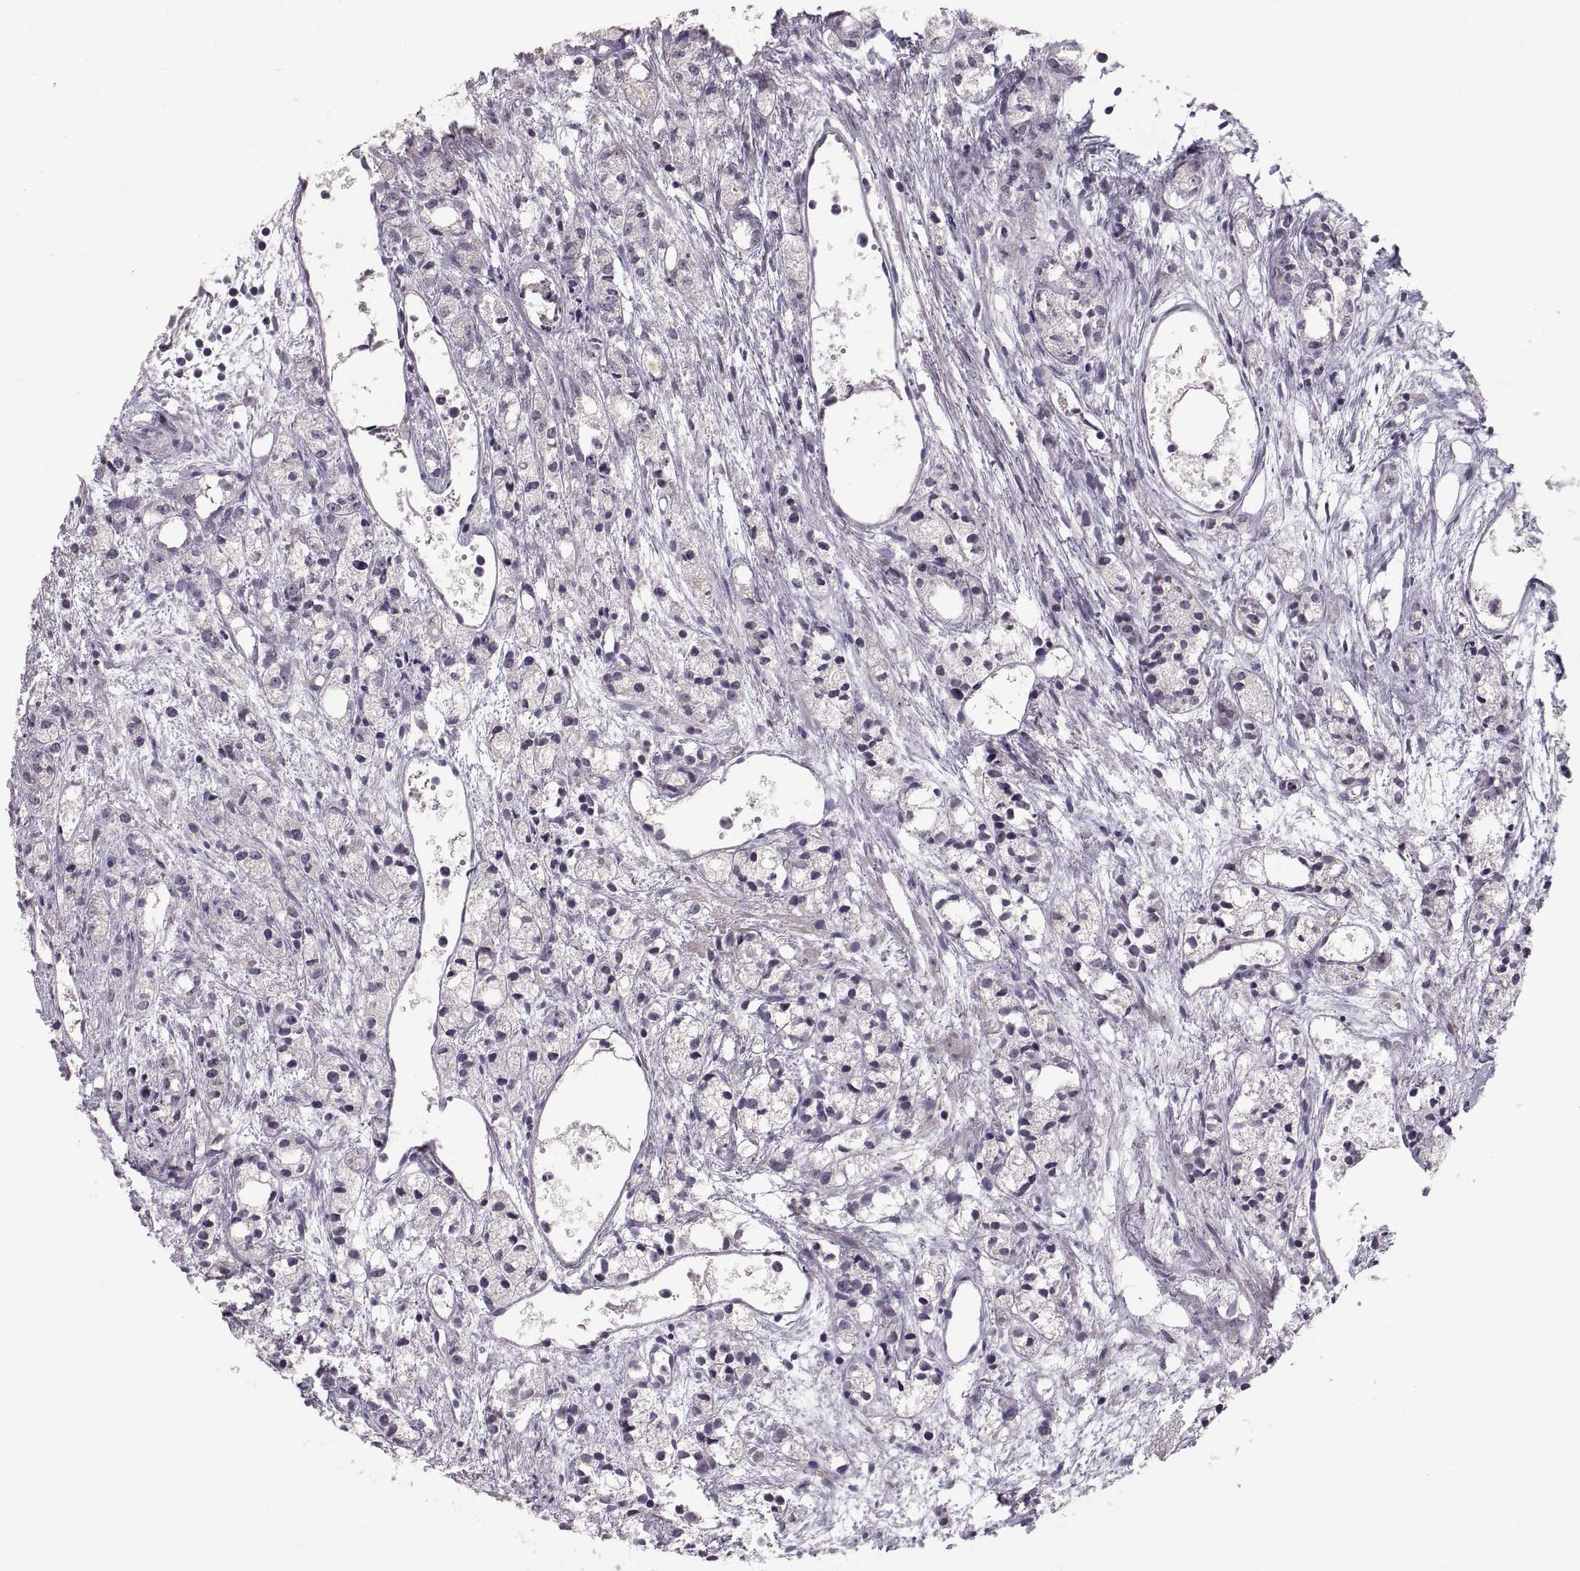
{"staining": {"intensity": "negative", "quantity": "none", "location": "none"}, "tissue": "prostate cancer", "cell_type": "Tumor cells", "image_type": "cancer", "snomed": [{"axis": "morphology", "description": "Adenocarcinoma, Medium grade"}, {"axis": "topography", "description": "Prostate"}], "caption": "A high-resolution photomicrograph shows IHC staining of prostate cancer, which displays no significant positivity in tumor cells. (Stains: DAB (3,3'-diaminobenzidine) immunohistochemistry with hematoxylin counter stain, Microscopy: brightfield microscopy at high magnification).", "gene": "PAX2", "patient": {"sex": "male", "age": 74}}